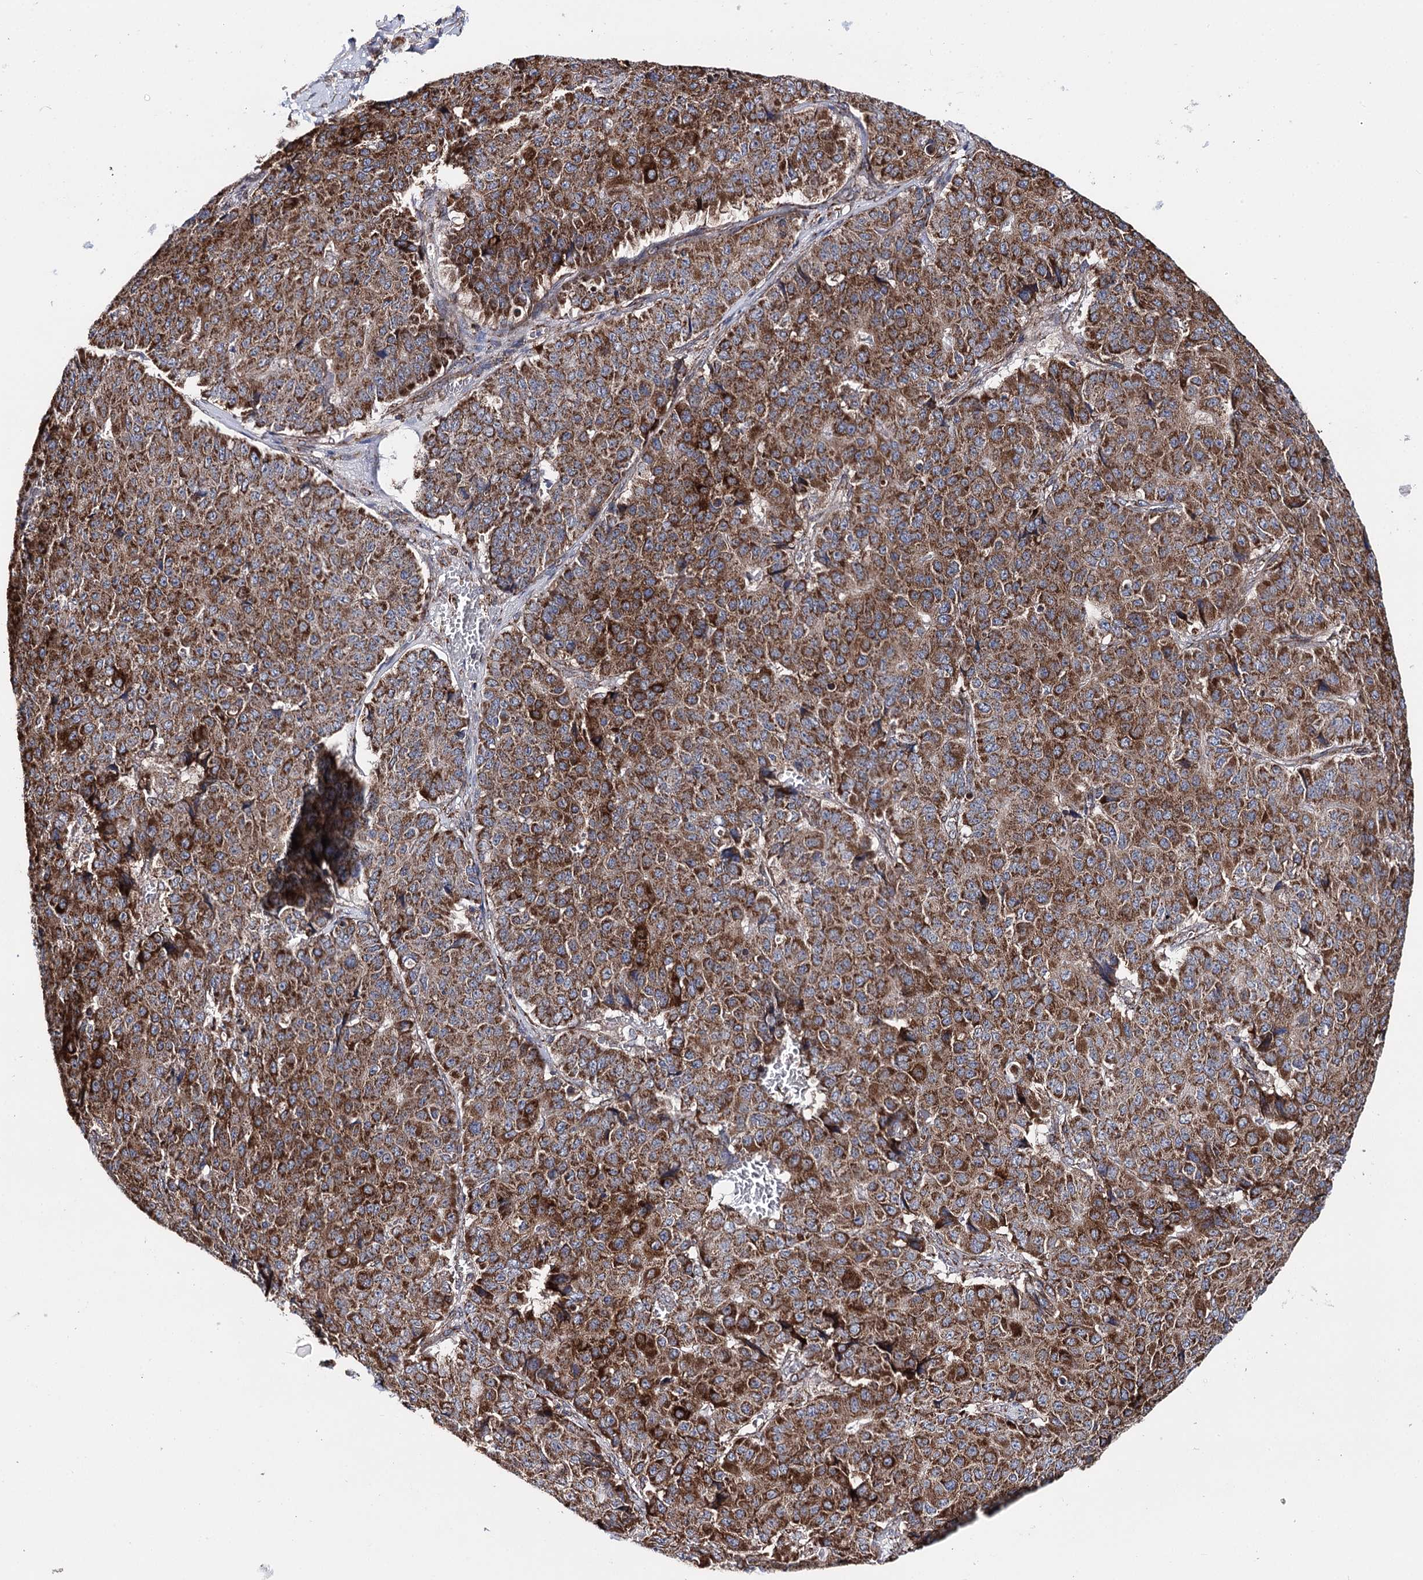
{"staining": {"intensity": "strong", "quantity": ">75%", "location": "cytoplasmic/membranous"}, "tissue": "pancreatic cancer", "cell_type": "Tumor cells", "image_type": "cancer", "snomed": [{"axis": "morphology", "description": "Adenocarcinoma, NOS"}, {"axis": "topography", "description": "Pancreas"}], "caption": "Approximately >75% of tumor cells in pancreatic cancer (adenocarcinoma) reveal strong cytoplasmic/membranous protein positivity as visualized by brown immunohistochemical staining.", "gene": "MSANTD2", "patient": {"sex": "male", "age": 50}}